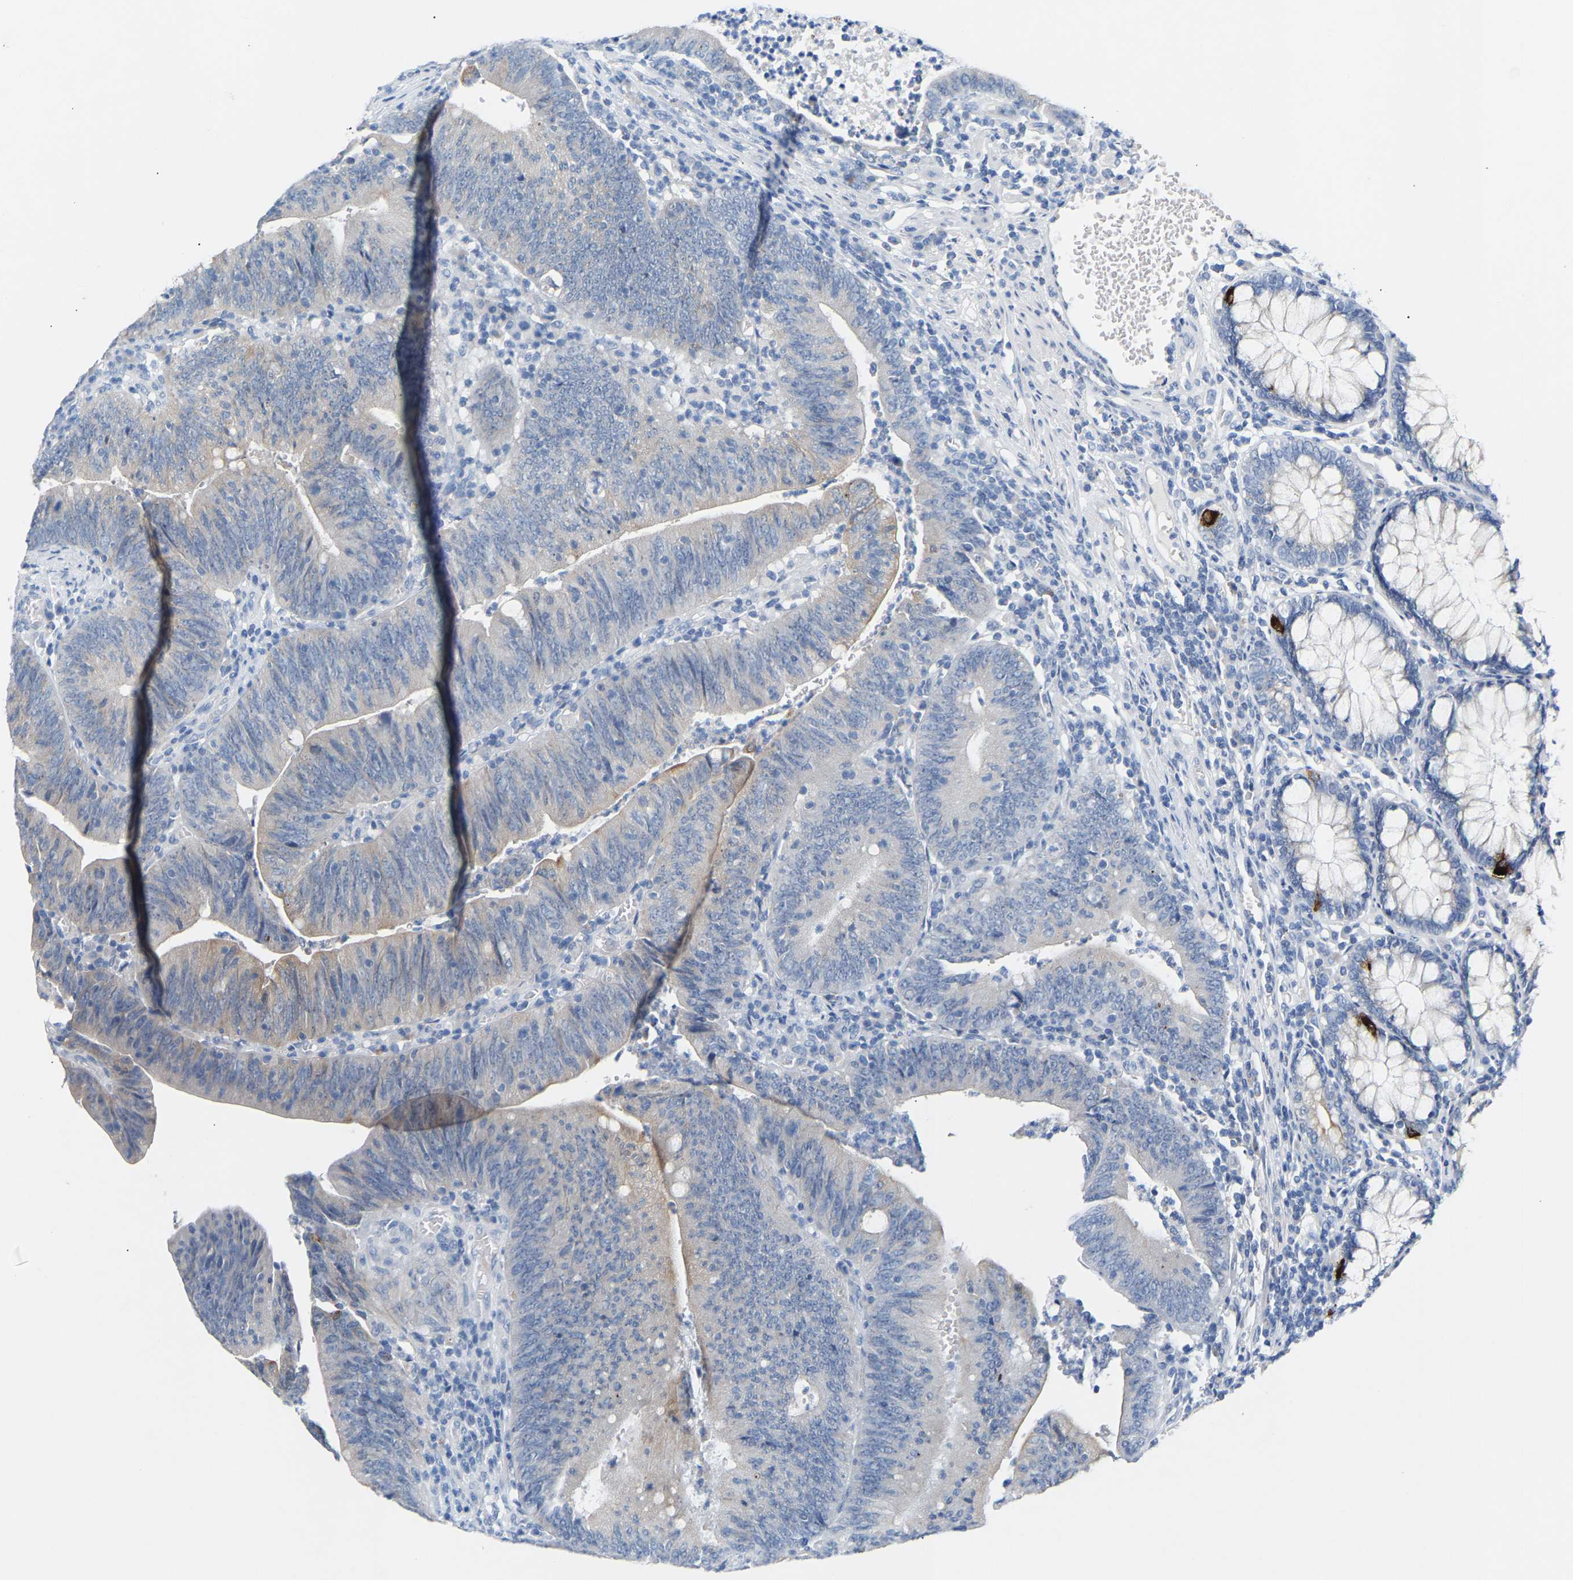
{"staining": {"intensity": "weak", "quantity": "<25%", "location": "cytoplasmic/membranous"}, "tissue": "colorectal cancer", "cell_type": "Tumor cells", "image_type": "cancer", "snomed": [{"axis": "morphology", "description": "Normal tissue, NOS"}, {"axis": "morphology", "description": "Adenocarcinoma, NOS"}, {"axis": "topography", "description": "Rectum"}], "caption": "A high-resolution image shows immunohistochemistry (IHC) staining of colorectal cancer, which reveals no significant staining in tumor cells. (DAB immunohistochemistry, high magnification).", "gene": "PEX1", "patient": {"sex": "female", "age": 66}}